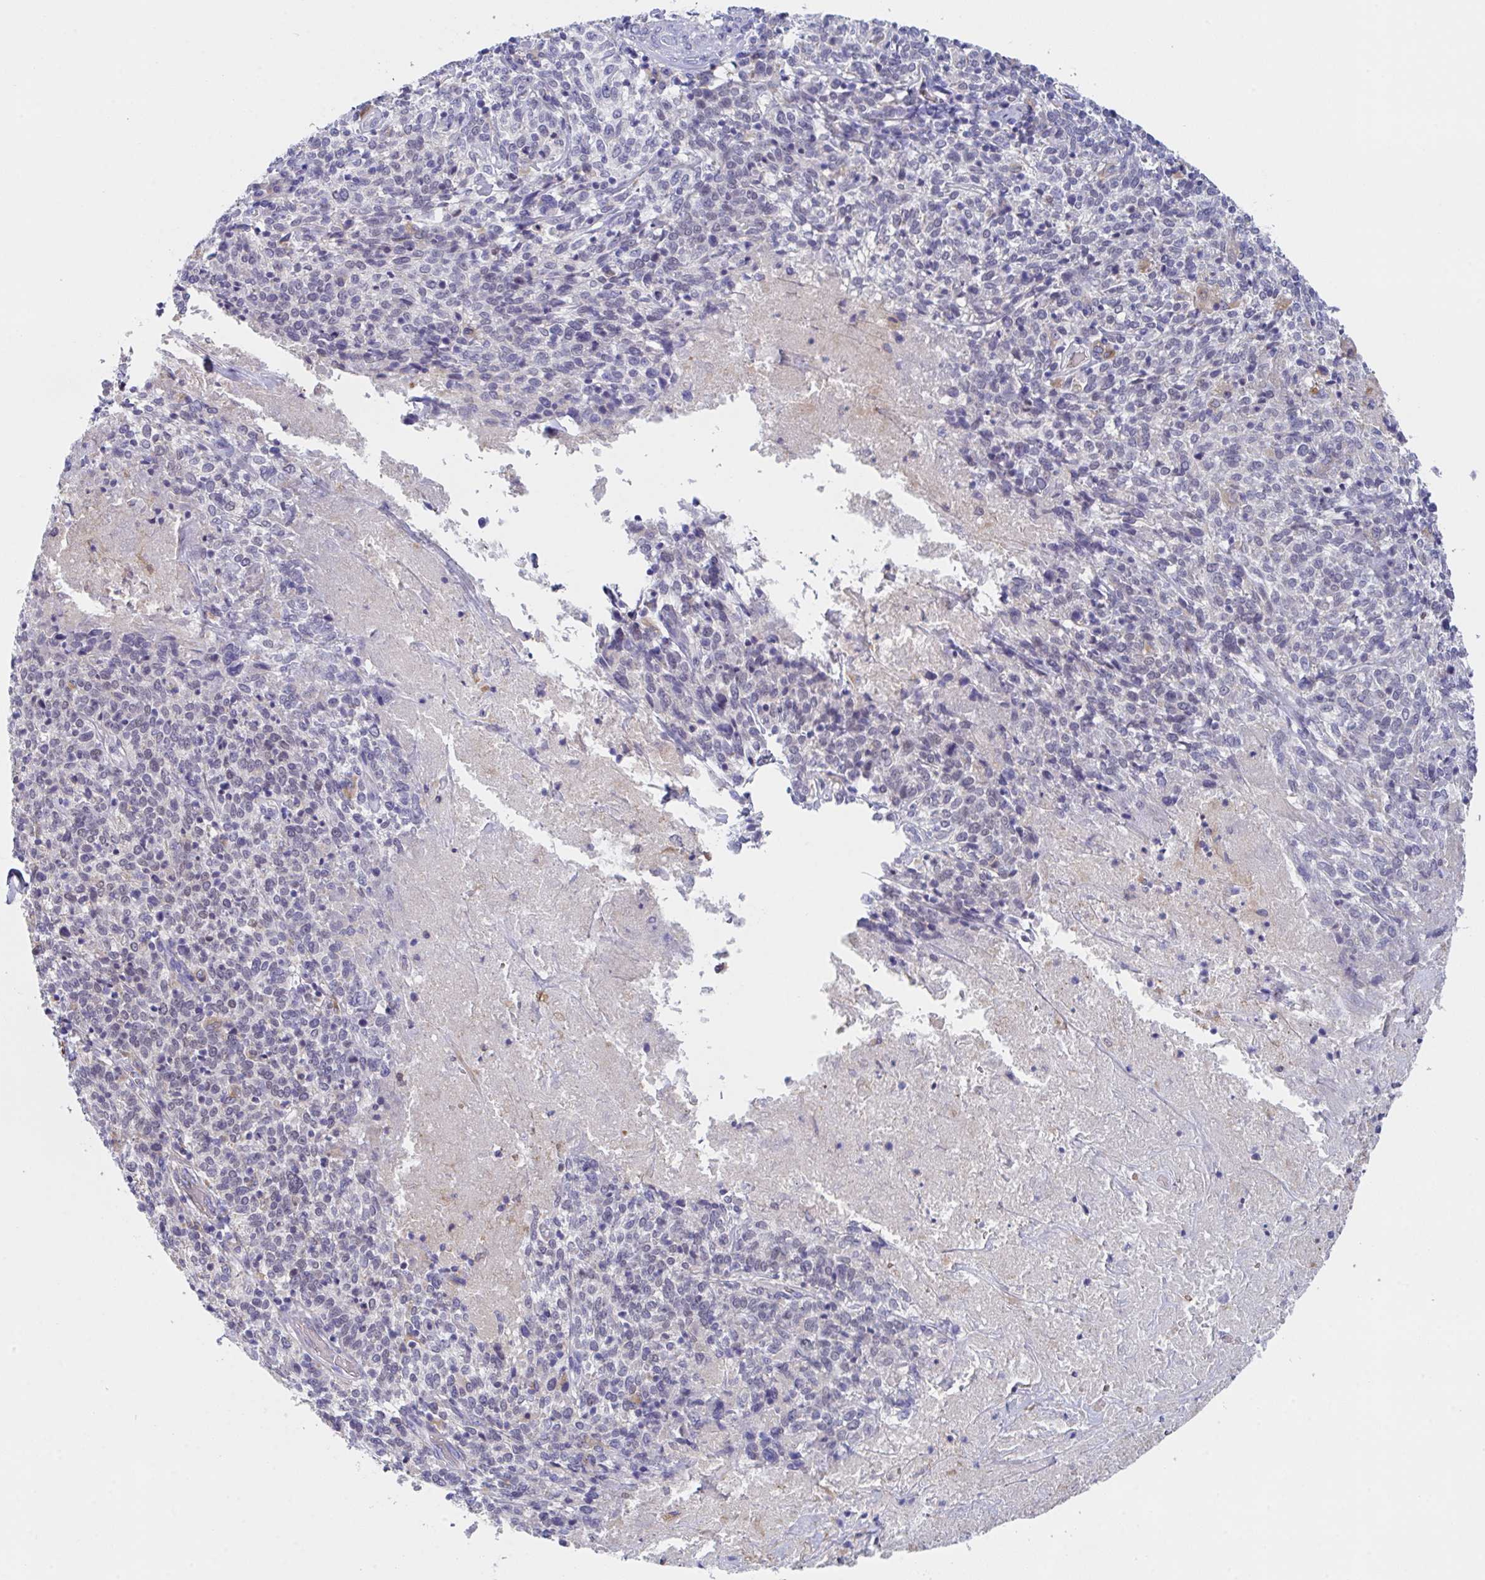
{"staining": {"intensity": "negative", "quantity": "none", "location": "none"}, "tissue": "cervical cancer", "cell_type": "Tumor cells", "image_type": "cancer", "snomed": [{"axis": "morphology", "description": "Squamous cell carcinoma, NOS"}, {"axis": "topography", "description": "Cervix"}], "caption": "This is a photomicrograph of immunohistochemistry (IHC) staining of squamous cell carcinoma (cervical), which shows no staining in tumor cells.", "gene": "TFAP2C", "patient": {"sex": "female", "age": 46}}